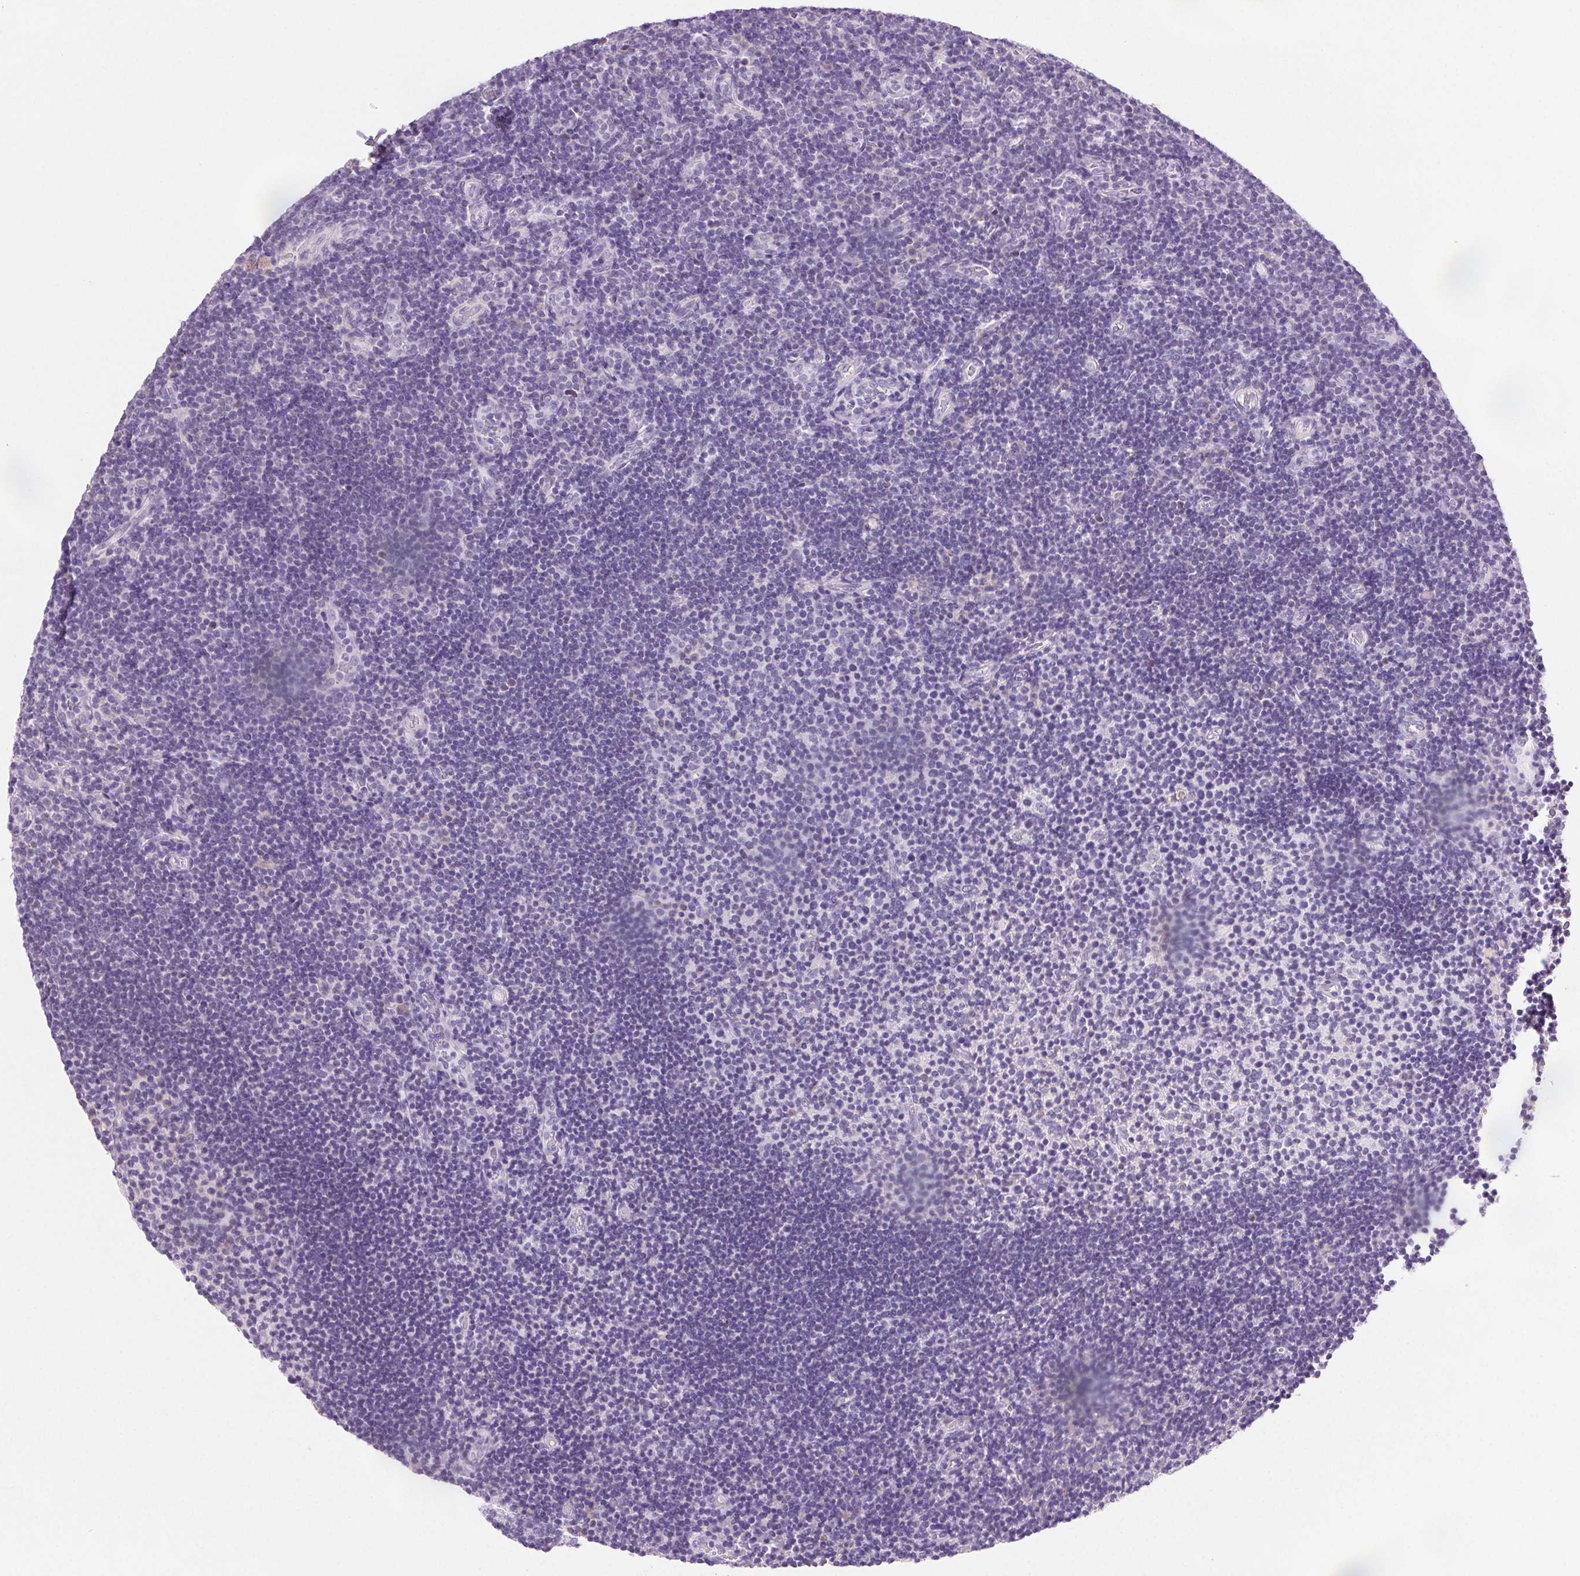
{"staining": {"intensity": "negative", "quantity": "none", "location": "none"}, "tissue": "tonsil", "cell_type": "Germinal center cells", "image_type": "normal", "snomed": [{"axis": "morphology", "description": "Normal tissue, NOS"}, {"axis": "topography", "description": "Tonsil"}], "caption": "The IHC micrograph has no significant expression in germinal center cells of tonsil.", "gene": "ARHGAP11B", "patient": {"sex": "female", "age": 10}}